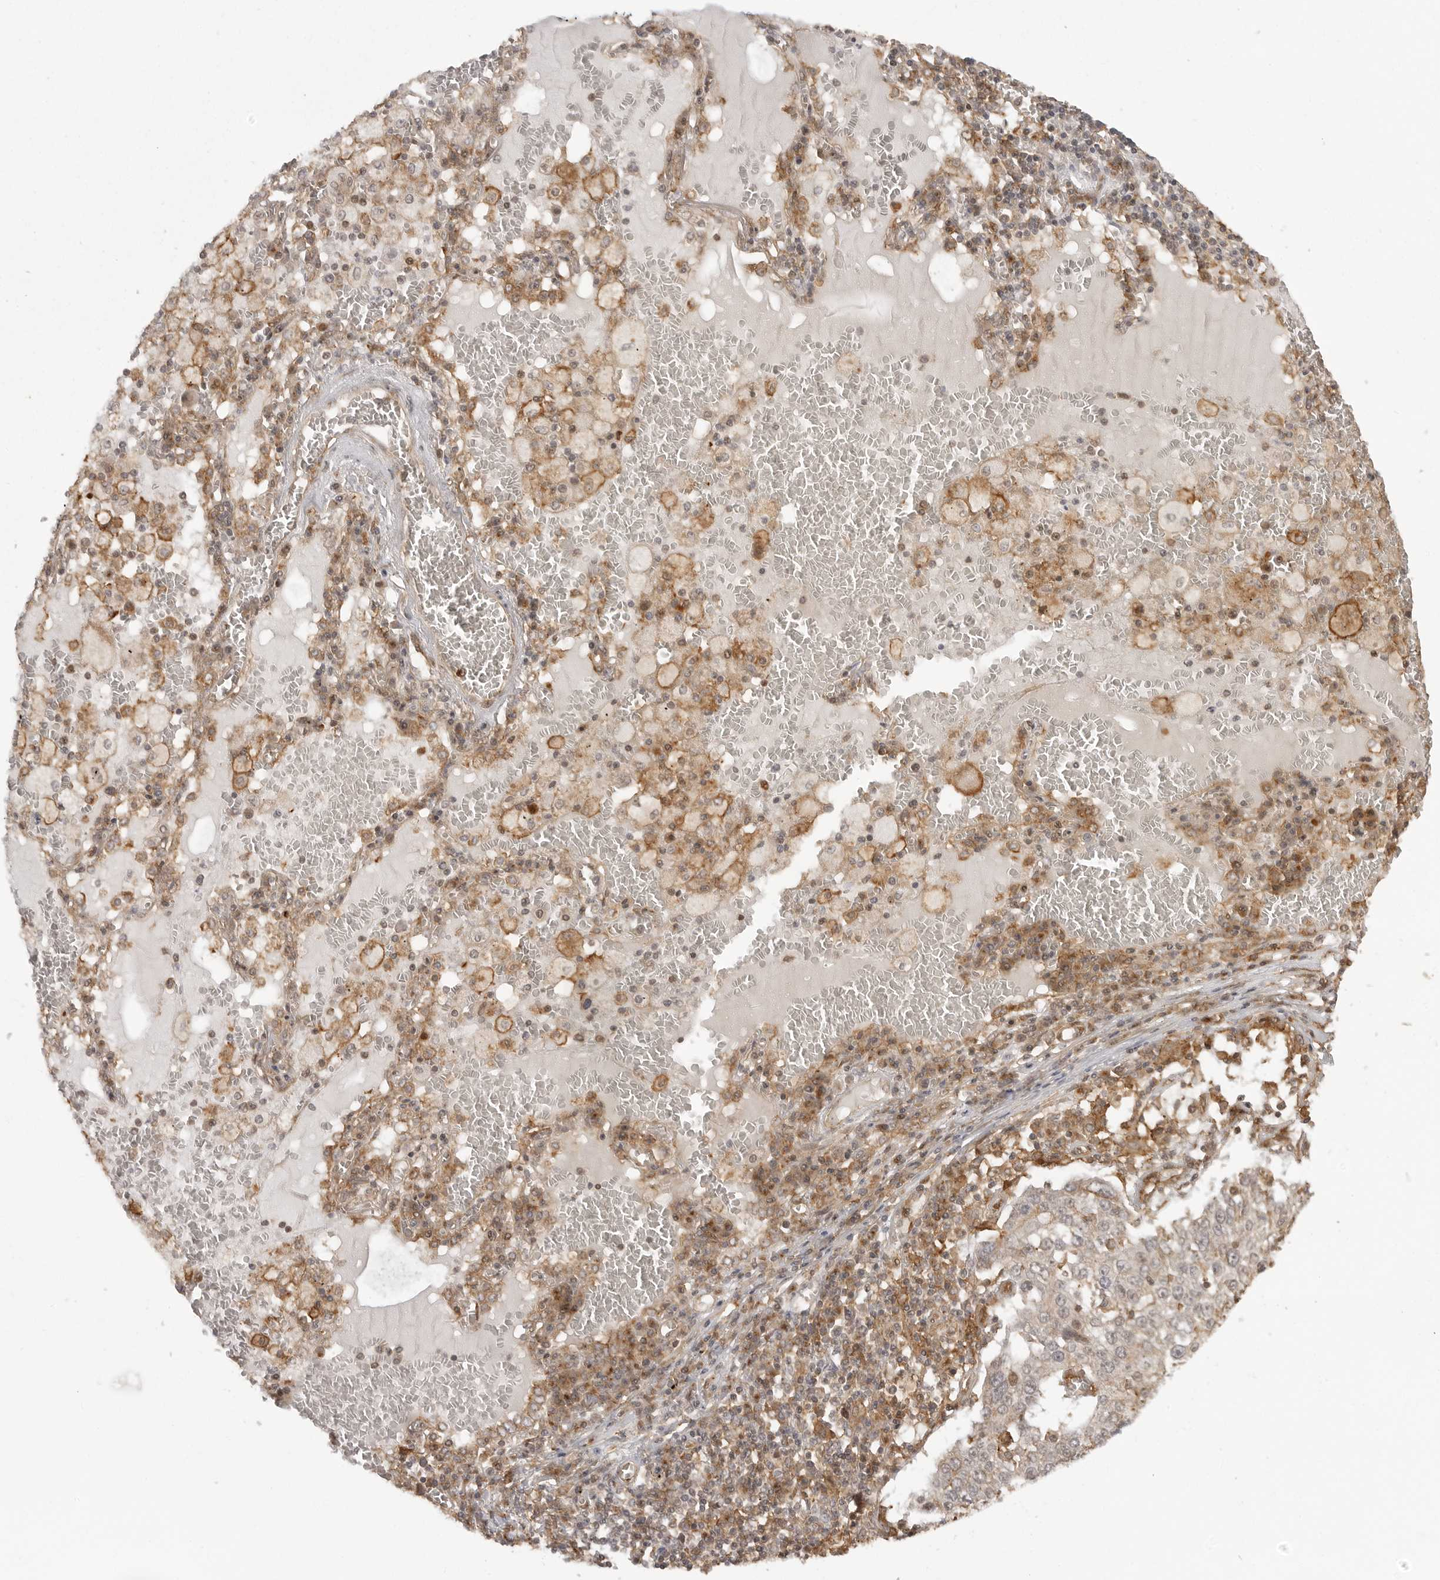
{"staining": {"intensity": "negative", "quantity": "none", "location": "none"}, "tissue": "lung cancer", "cell_type": "Tumor cells", "image_type": "cancer", "snomed": [{"axis": "morphology", "description": "Squamous cell carcinoma, NOS"}, {"axis": "topography", "description": "Lung"}], "caption": "Immunohistochemical staining of lung cancer (squamous cell carcinoma) displays no significant expression in tumor cells.", "gene": "FAT3", "patient": {"sex": "male", "age": 65}}